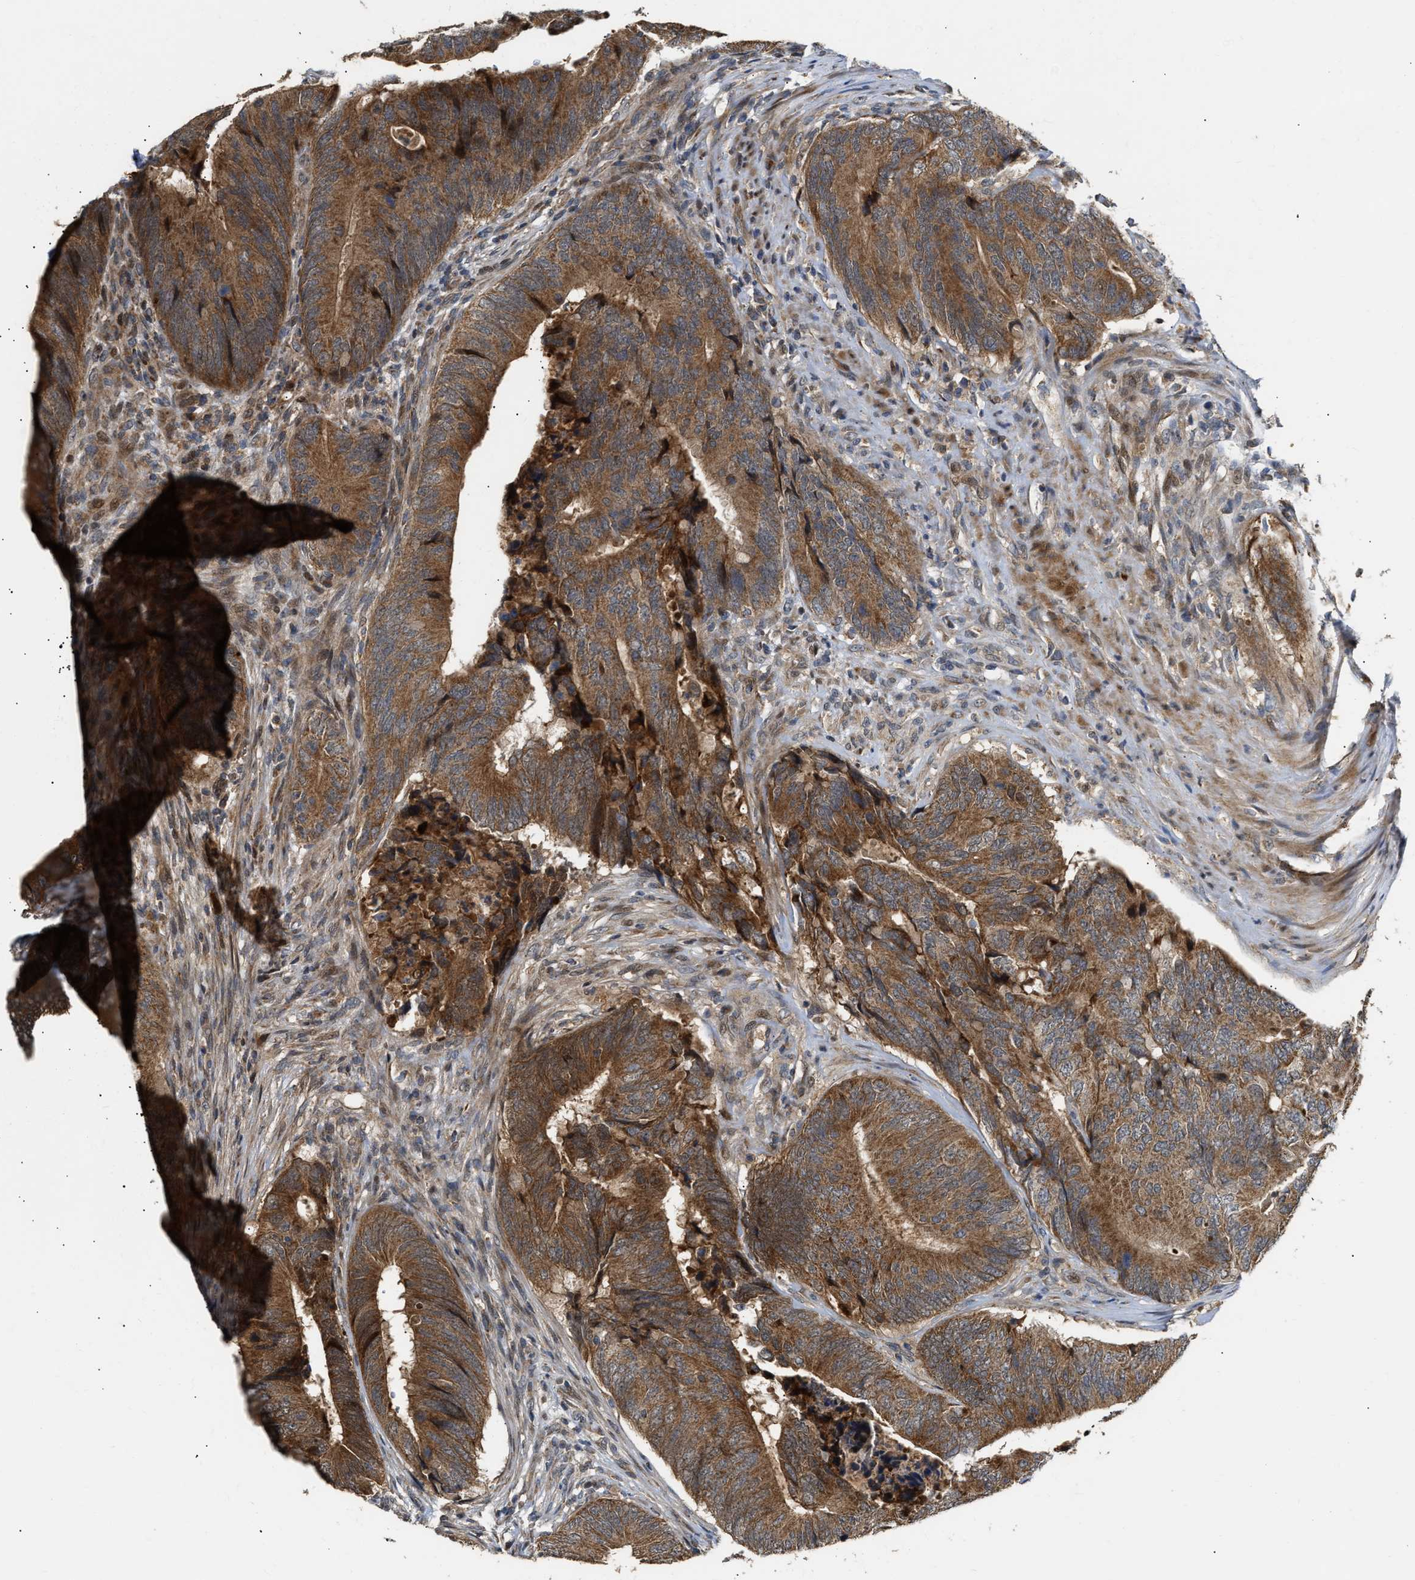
{"staining": {"intensity": "strong", "quantity": ">75%", "location": "cytoplasmic/membranous"}, "tissue": "colorectal cancer", "cell_type": "Tumor cells", "image_type": "cancer", "snomed": [{"axis": "morphology", "description": "Normal tissue, NOS"}, {"axis": "morphology", "description": "Adenocarcinoma, NOS"}, {"axis": "topography", "description": "Colon"}], "caption": "IHC (DAB (3,3'-diaminobenzidine)) staining of colorectal adenocarcinoma exhibits strong cytoplasmic/membranous protein positivity in about >75% of tumor cells. (brown staining indicates protein expression, while blue staining denotes nuclei).", "gene": "EXTL2", "patient": {"sex": "male", "age": 56}}